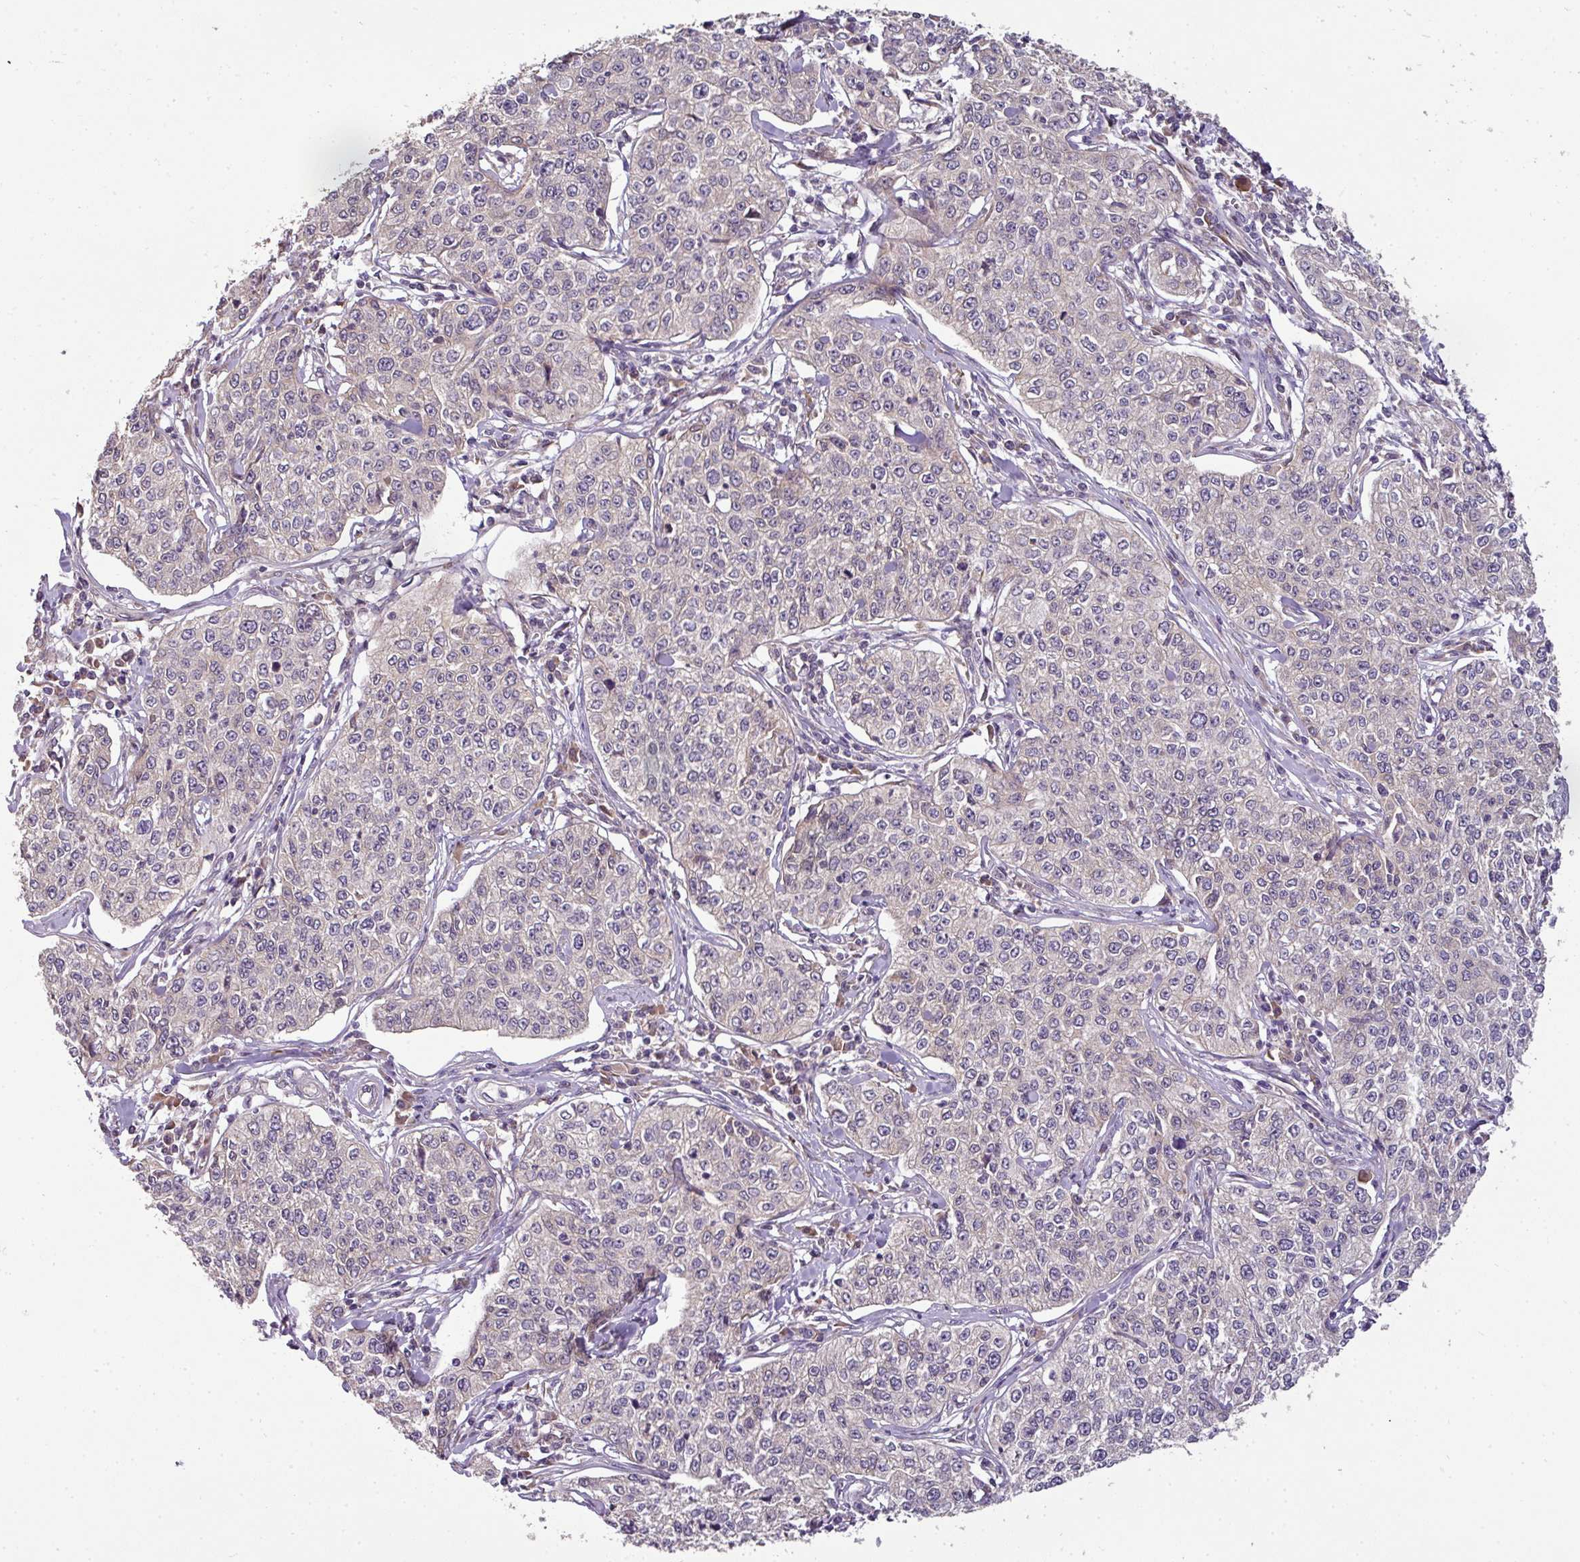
{"staining": {"intensity": "negative", "quantity": "none", "location": "none"}, "tissue": "cervical cancer", "cell_type": "Tumor cells", "image_type": "cancer", "snomed": [{"axis": "morphology", "description": "Squamous cell carcinoma, NOS"}, {"axis": "topography", "description": "Cervix"}], "caption": "IHC image of neoplastic tissue: cervical cancer stained with DAB (3,3'-diaminobenzidine) exhibits no significant protein expression in tumor cells.", "gene": "SPCS3", "patient": {"sex": "female", "age": 35}}